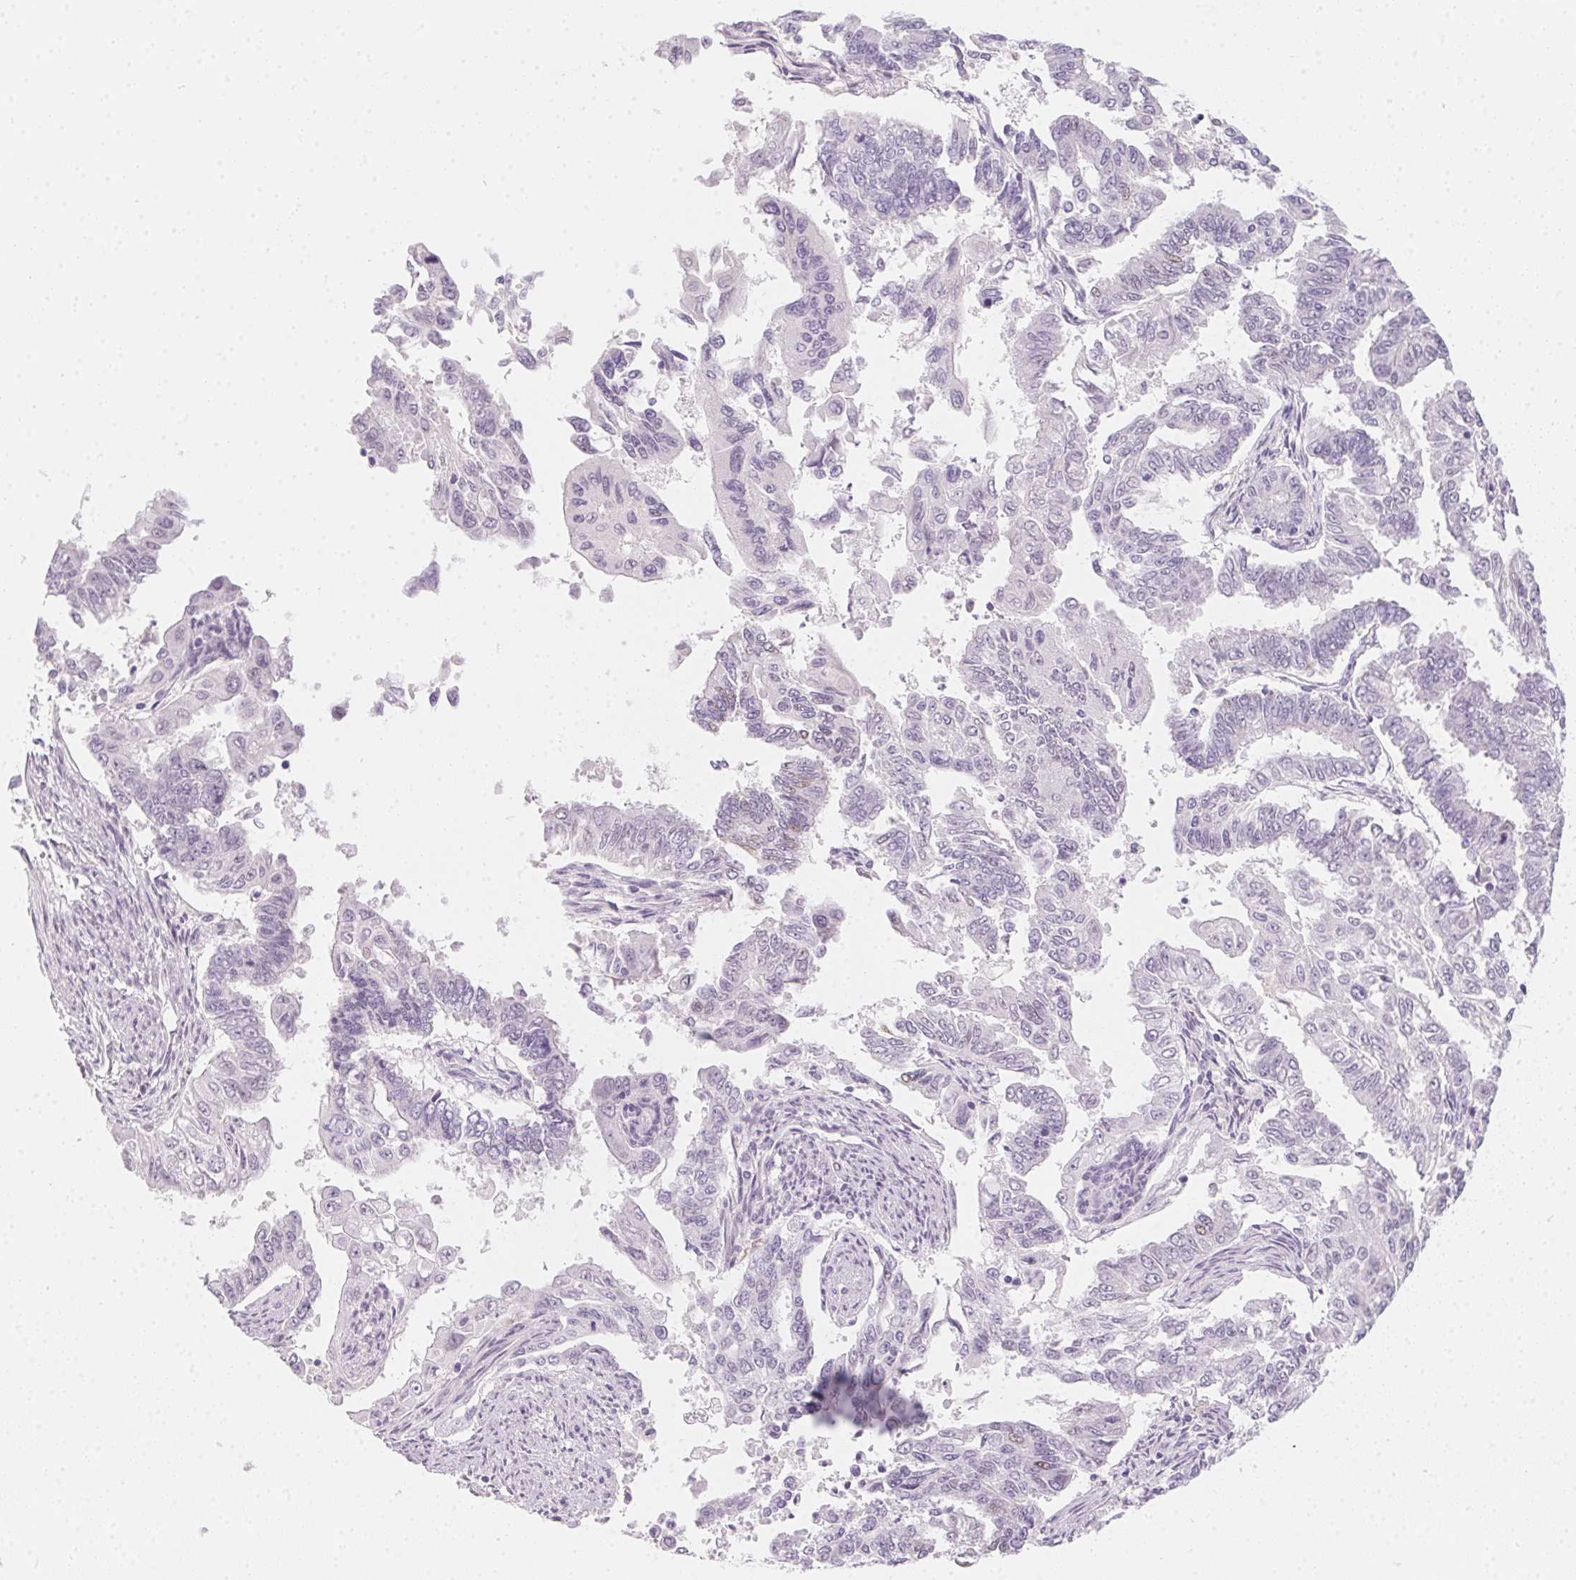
{"staining": {"intensity": "negative", "quantity": "none", "location": "none"}, "tissue": "endometrial cancer", "cell_type": "Tumor cells", "image_type": "cancer", "snomed": [{"axis": "morphology", "description": "Adenocarcinoma, NOS"}, {"axis": "topography", "description": "Uterus"}], "caption": "There is no significant staining in tumor cells of endometrial adenocarcinoma.", "gene": "MORC1", "patient": {"sex": "female", "age": 59}}